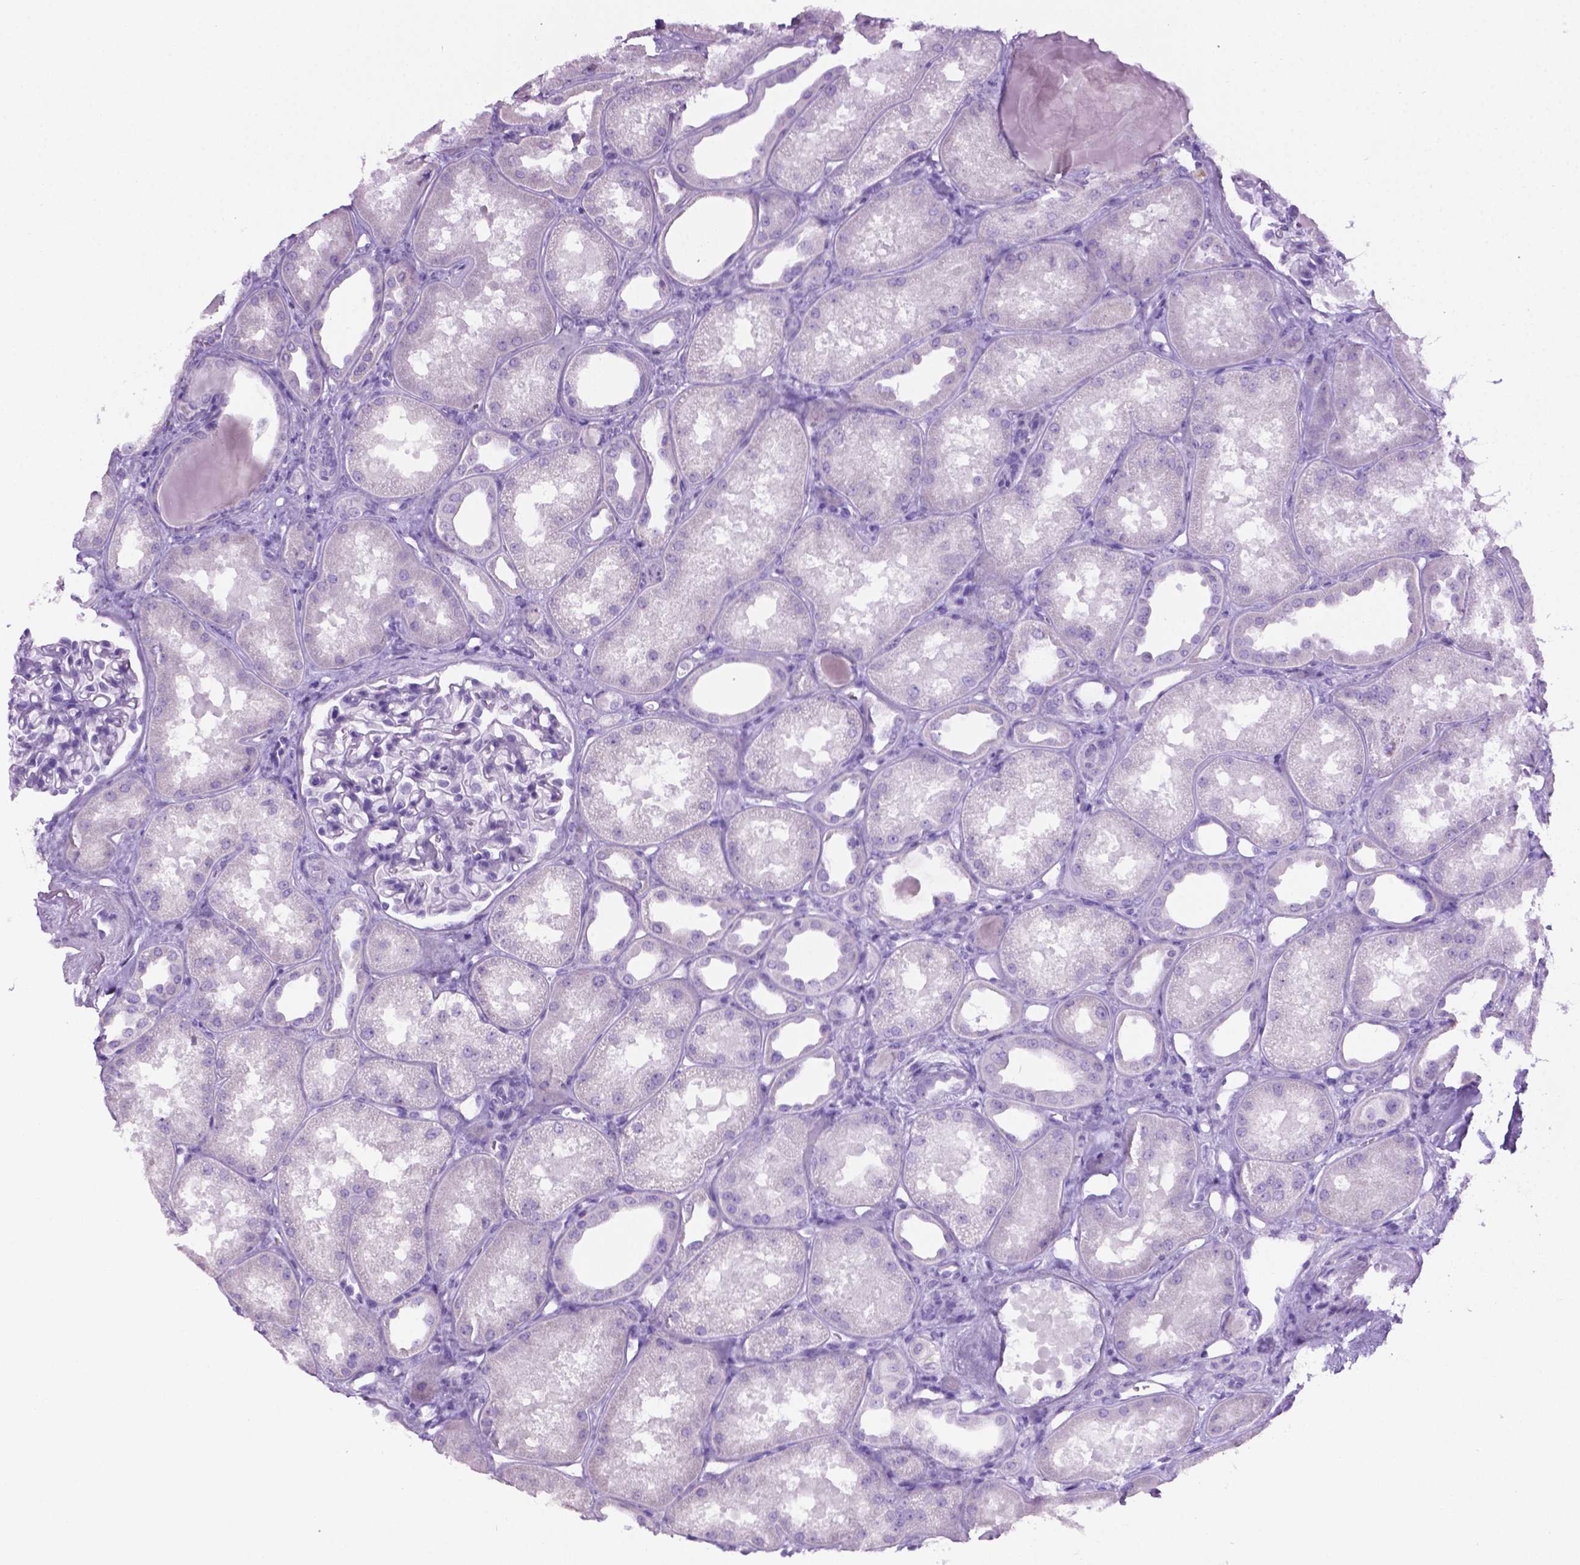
{"staining": {"intensity": "negative", "quantity": "none", "location": "none"}, "tissue": "kidney", "cell_type": "Cells in glomeruli", "image_type": "normal", "snomed": [{"axis": "morphology", "description": "Normal tissue, NOS"}, {"axis": "topography", "description": "Kidney"}], "caption": "Immunohistochemistry (IHC) image of unremarkable kidney stained for a protein (brown), which shows no positivity in cells in glomeruli.", "gene": "LELP1", "patient": {"sex": "male", "age": 61}}